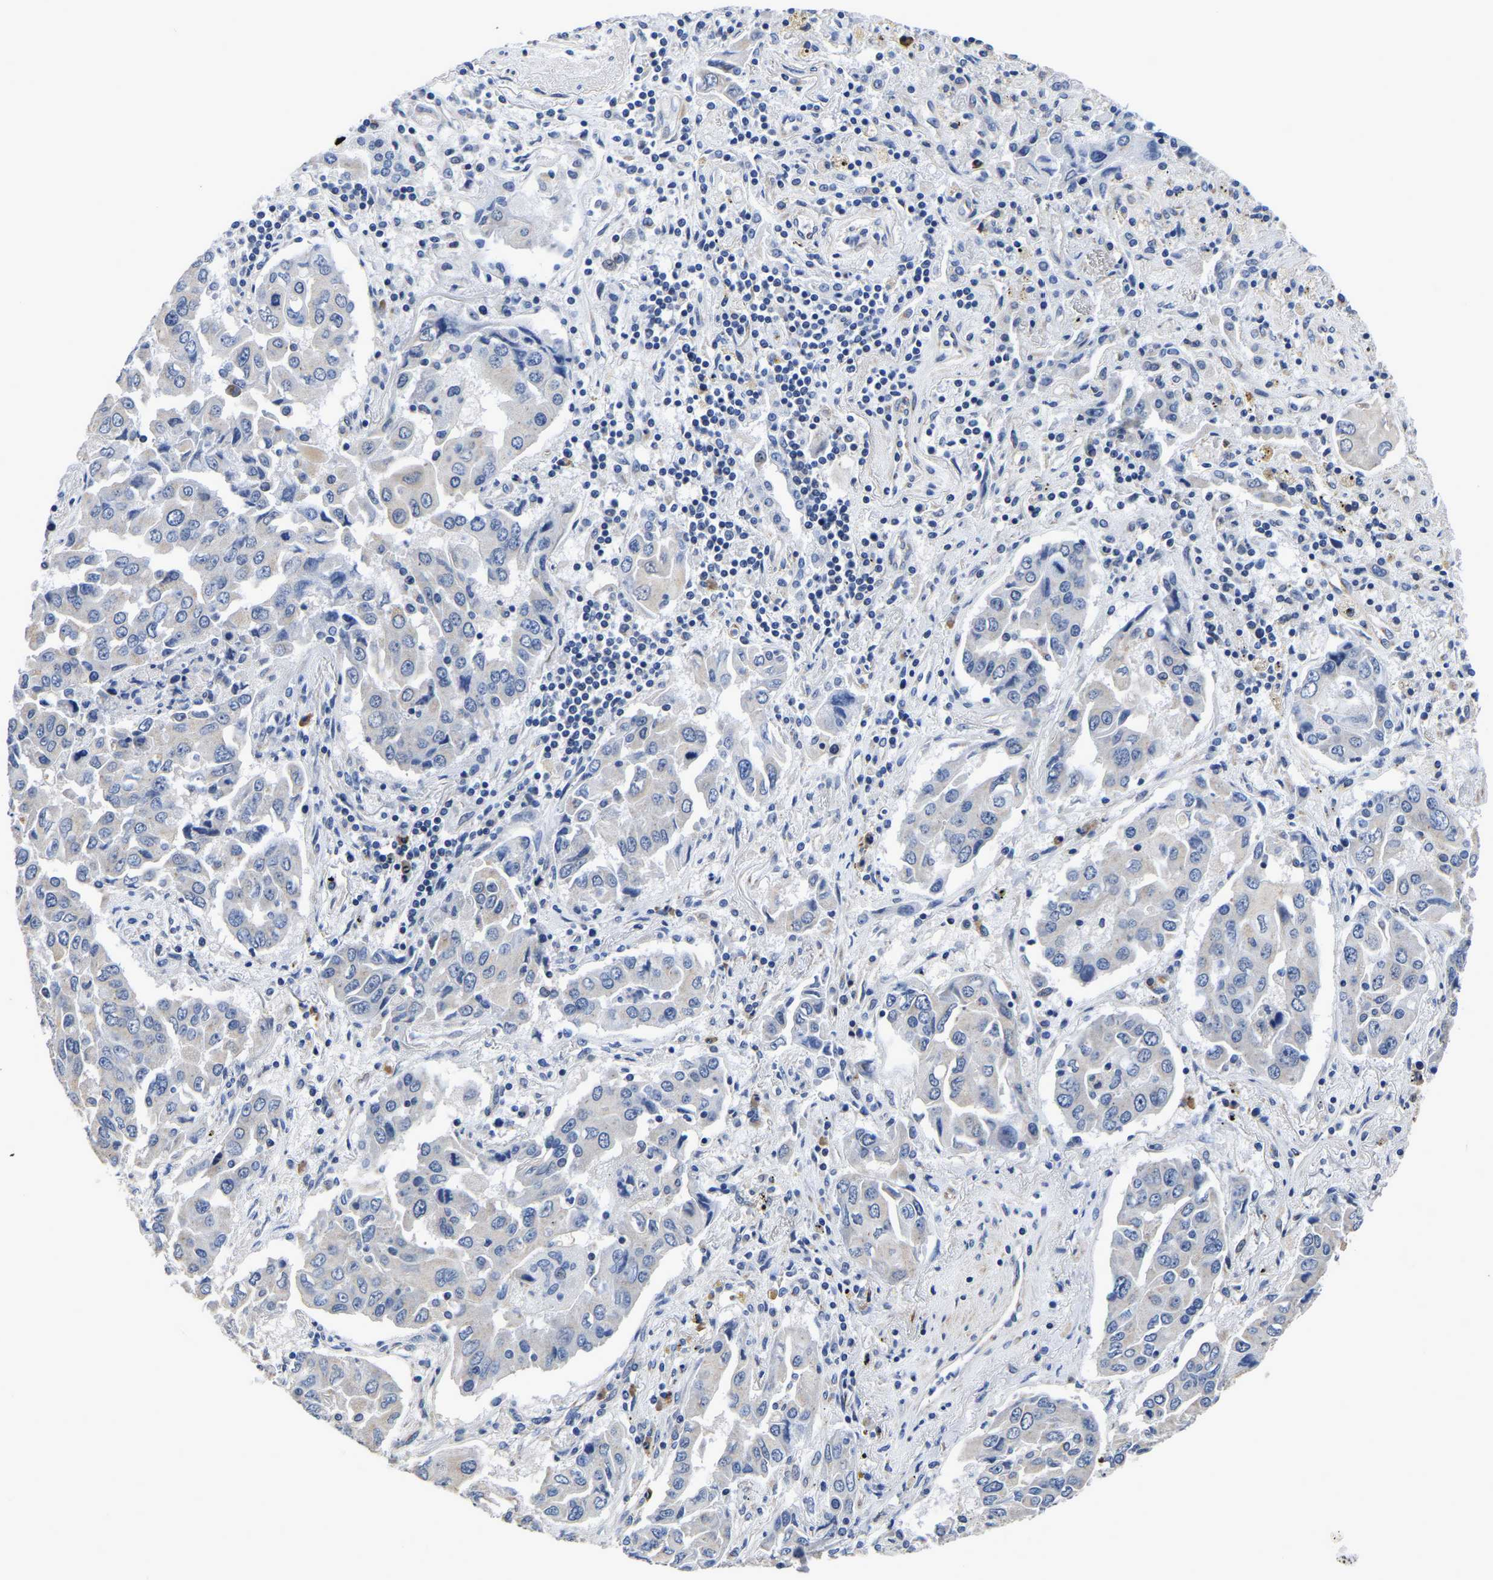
{"staining": {"intensity": "negative", "quantity": "none", "location": "none"}, "tissue": "lung cancer", "cell_type": "Tumor cells", "image_type": "cancer", "snomed": [{"axis": "morphology", "description": "Adenocarcinoma, NOS"}, {"axis": "topography", "description": "Lung"}], "caption": "Histopathology image shows no significant protein positivity in tumor cells of lung adenocarcinoma.", "gene": "PDLIM7", "patient": {"sex": "female", "age": 65}}